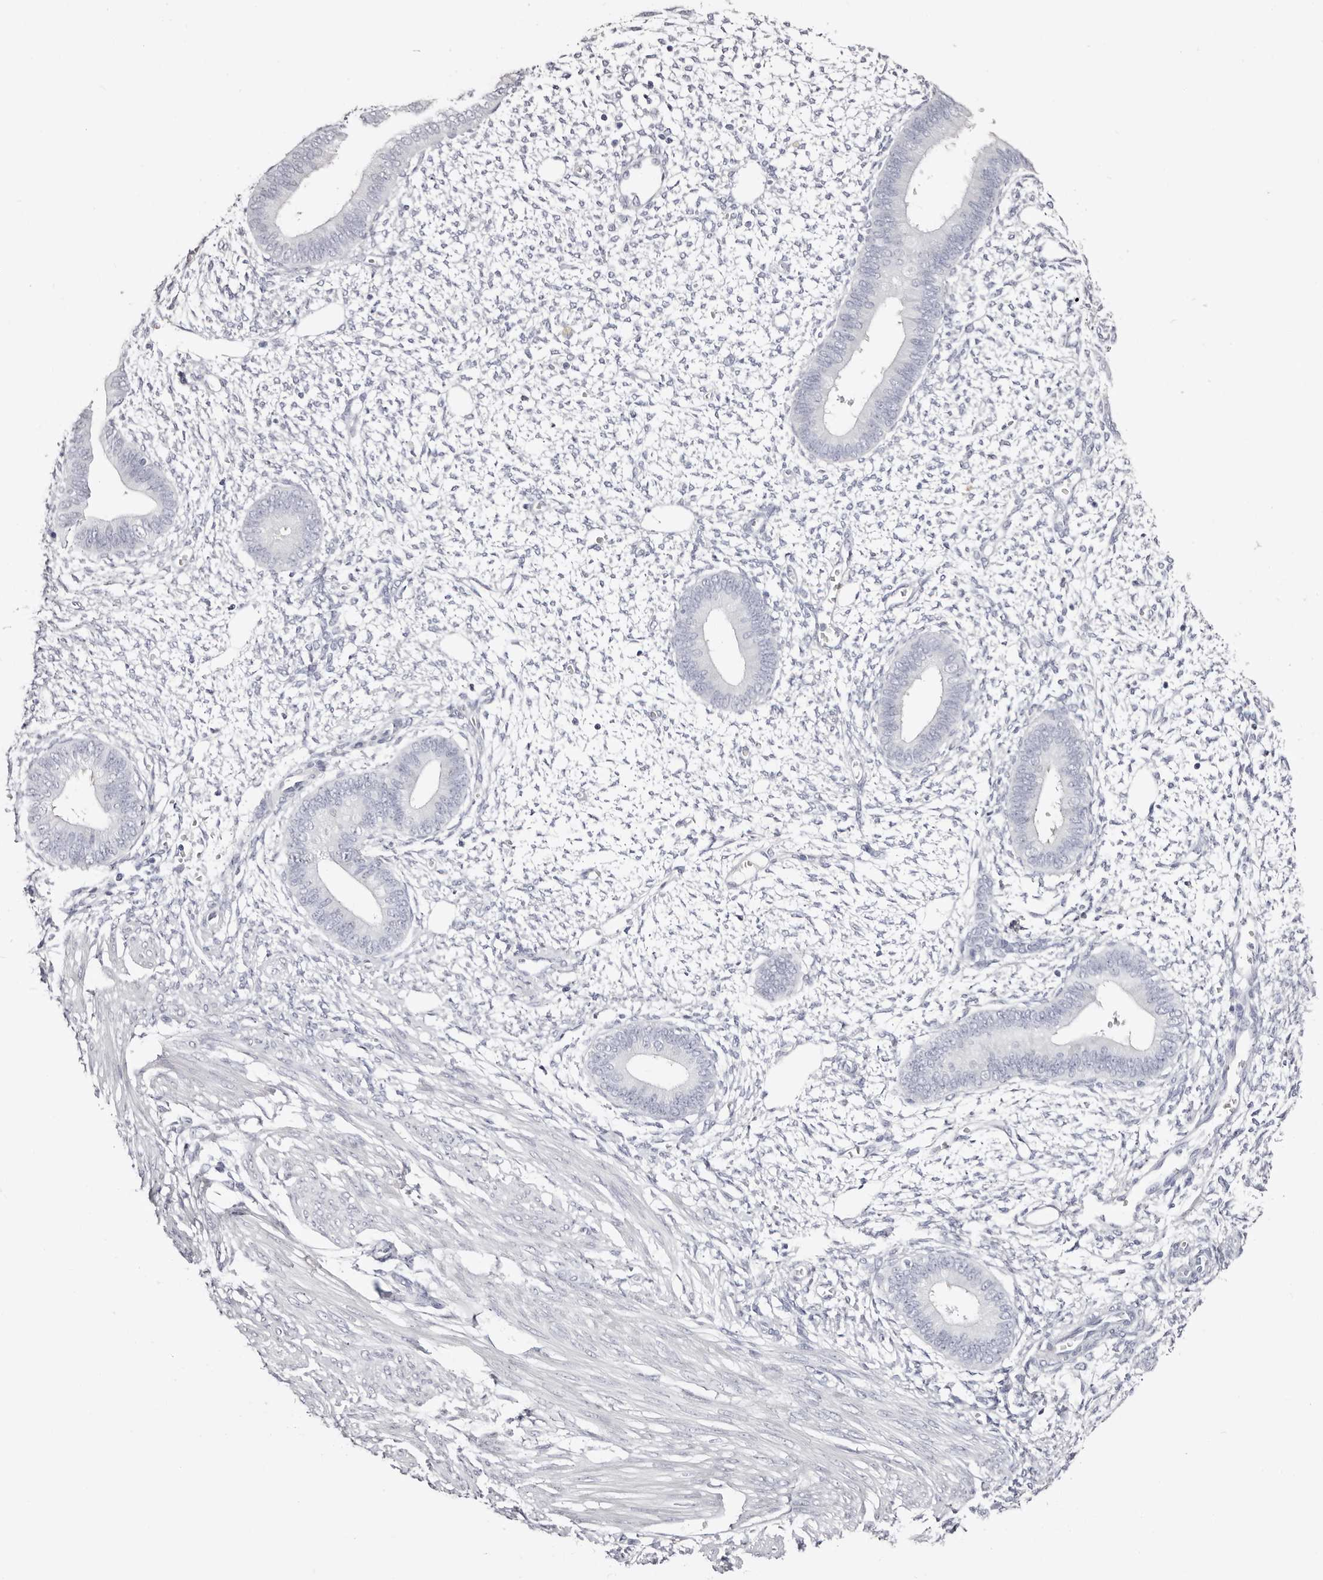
{"staining": {"intensity": "negative", "quantity": "none", "location": "none"}, "tissue": "endometrium", "cell_type": "Cells in endometrial stroma", "image_type": "normal", "snomed": [{"axis": "morphology", "description": "Normal tissue, NOS"}, {"axis": "topography", "description": "Endometrium"}], "caption": "DAB (3,3'-diaminobenzidine) immunohistochemical staining of normal human endometrium demonstrates no significant staining in cells in endometrial stroma.", "gene": "AKNAD1", "patient": {"sex": "female", "age": 46}}